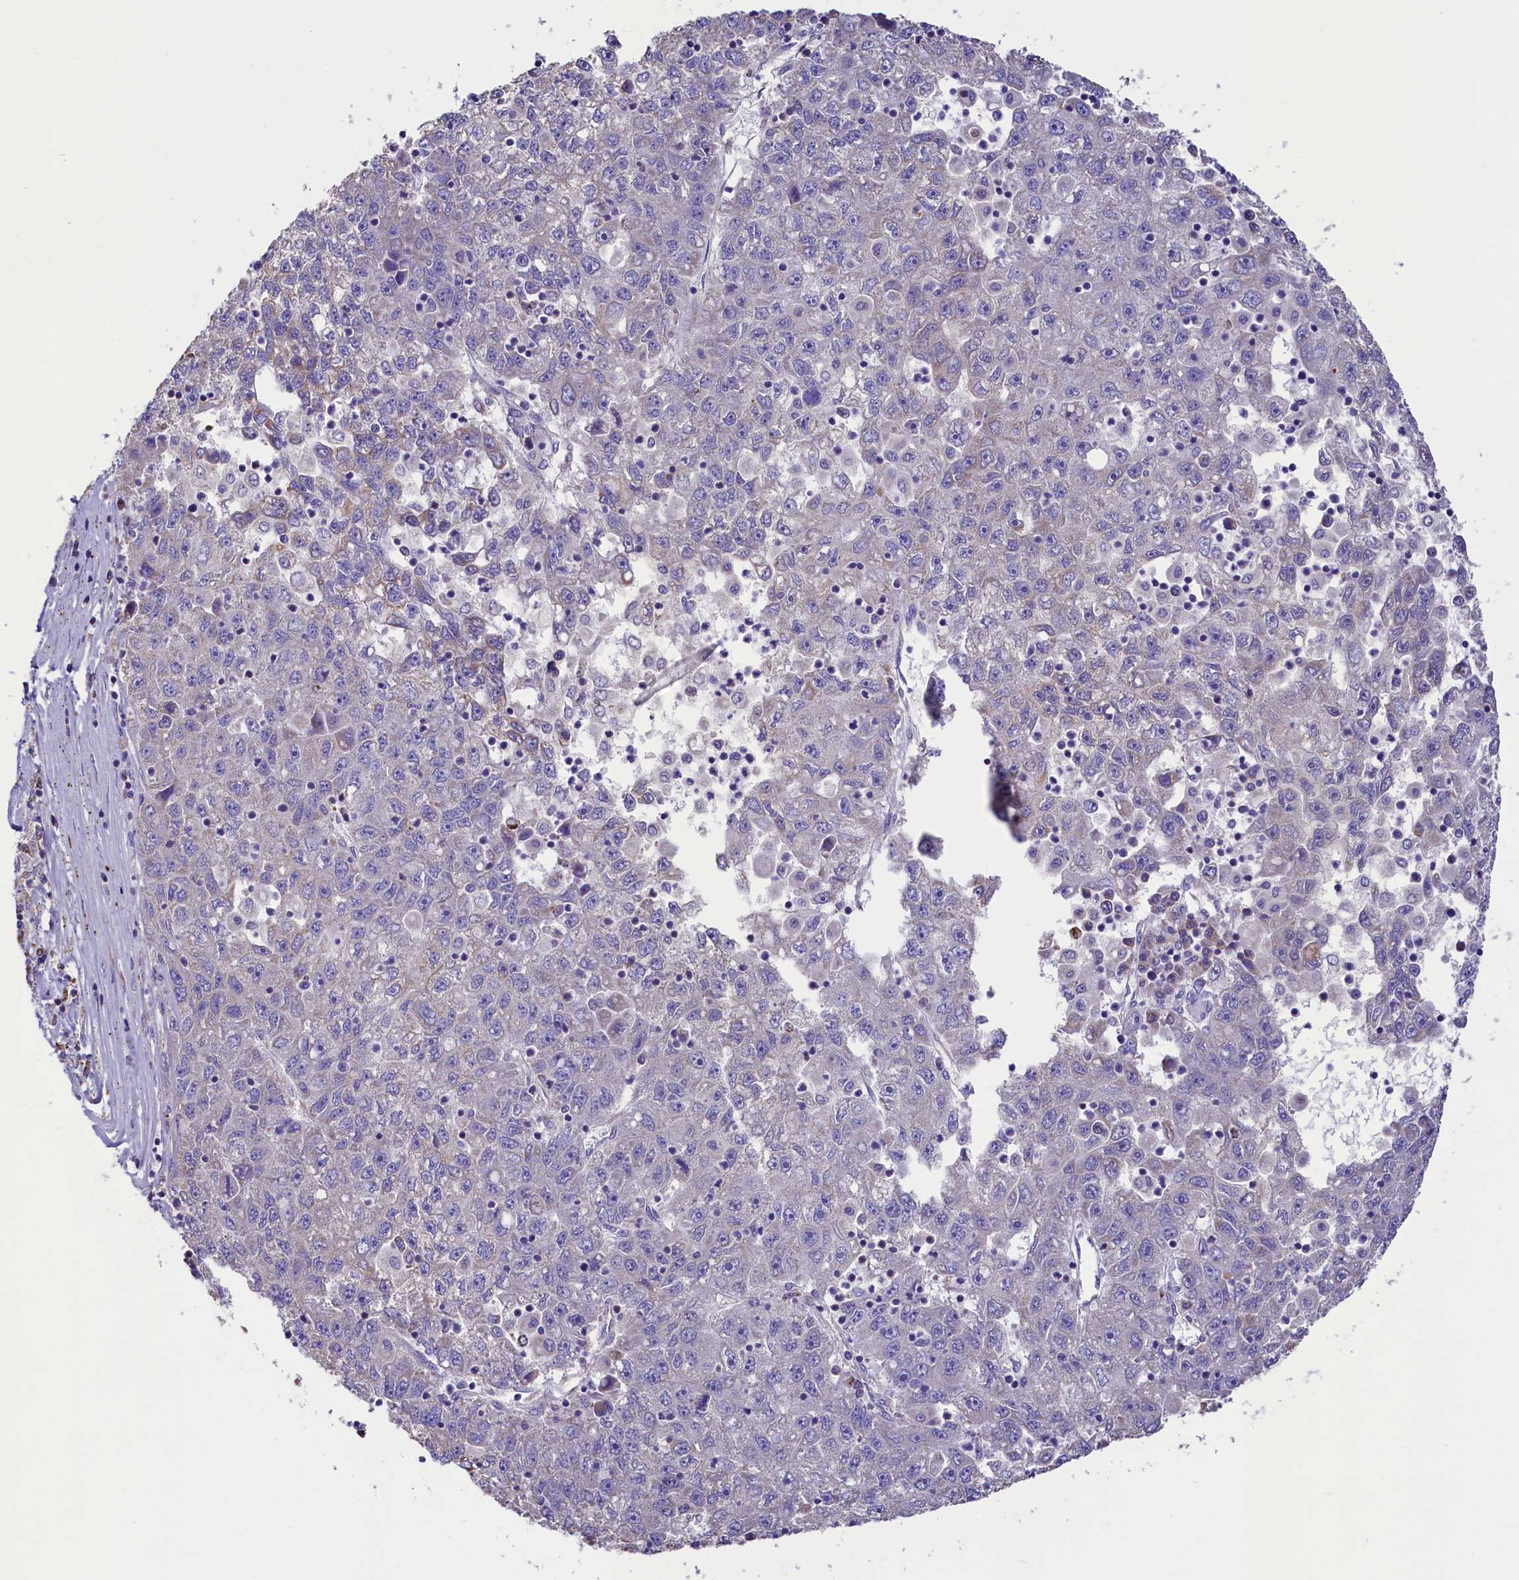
{"staining": {"intensity": "negative", "quantity": "none", "location": "none"}, "tissue": "liver cancer", "cell_type": "Tumor cells", "image_type": "cancer", "snomed": [{"axis": "morphology", "description": "Carcinoma, Hepatocellular, NOS"}, {"axis": "topography", "description": "Liver"}], "caption": "DAB immunohistochemical staining of human liver cancer shows no significant positivity in tumor cells.", "gene": "IDH3A", "patient": {"sex": "male", "age": 49}}